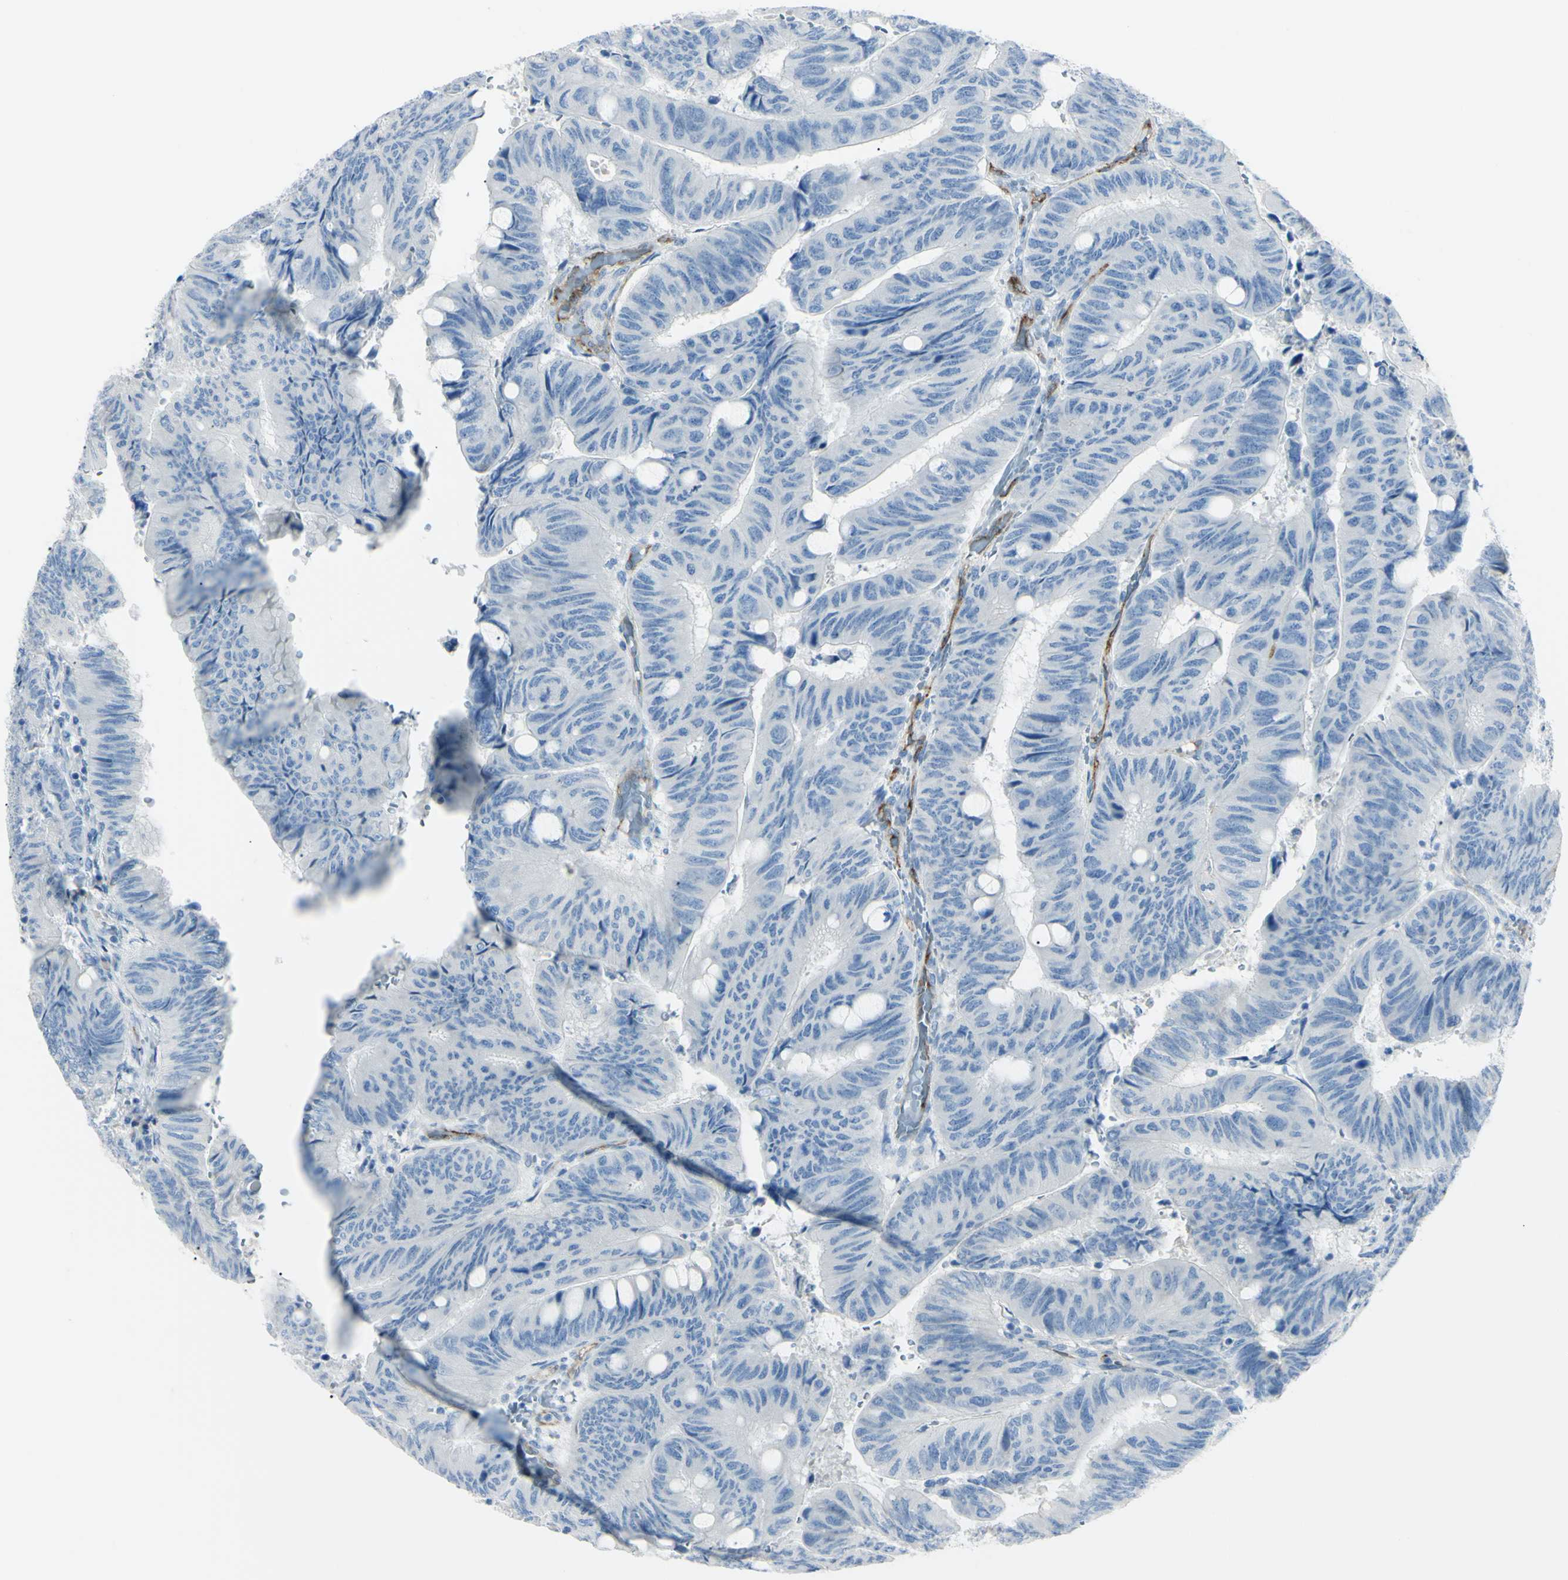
{"staining": {"intensity": "negative", "quantity": "none", "location": "none"}, "tissue": "colorectal cancer", "cell_type": "Tumor cells", "image_type": "cancer", "snomed": [{"axis": "morphology", "description": "Normal tissue, NOS"}, {"axis": "morphology", "description": "Adenocarcinoma, NOS"}, {"axis": "topography", "description": "Rectum"}, {"axis": "topography", "description": "Peripheral nerve tissue"}], "caption": "Human adenocarcinoma (colorectal) stained for a protein using immunohistochemistry (IHC) reveals no staining in tumor cells.", "gene": "FOLH1", "patient": {"sex": "male", "age": 92}}